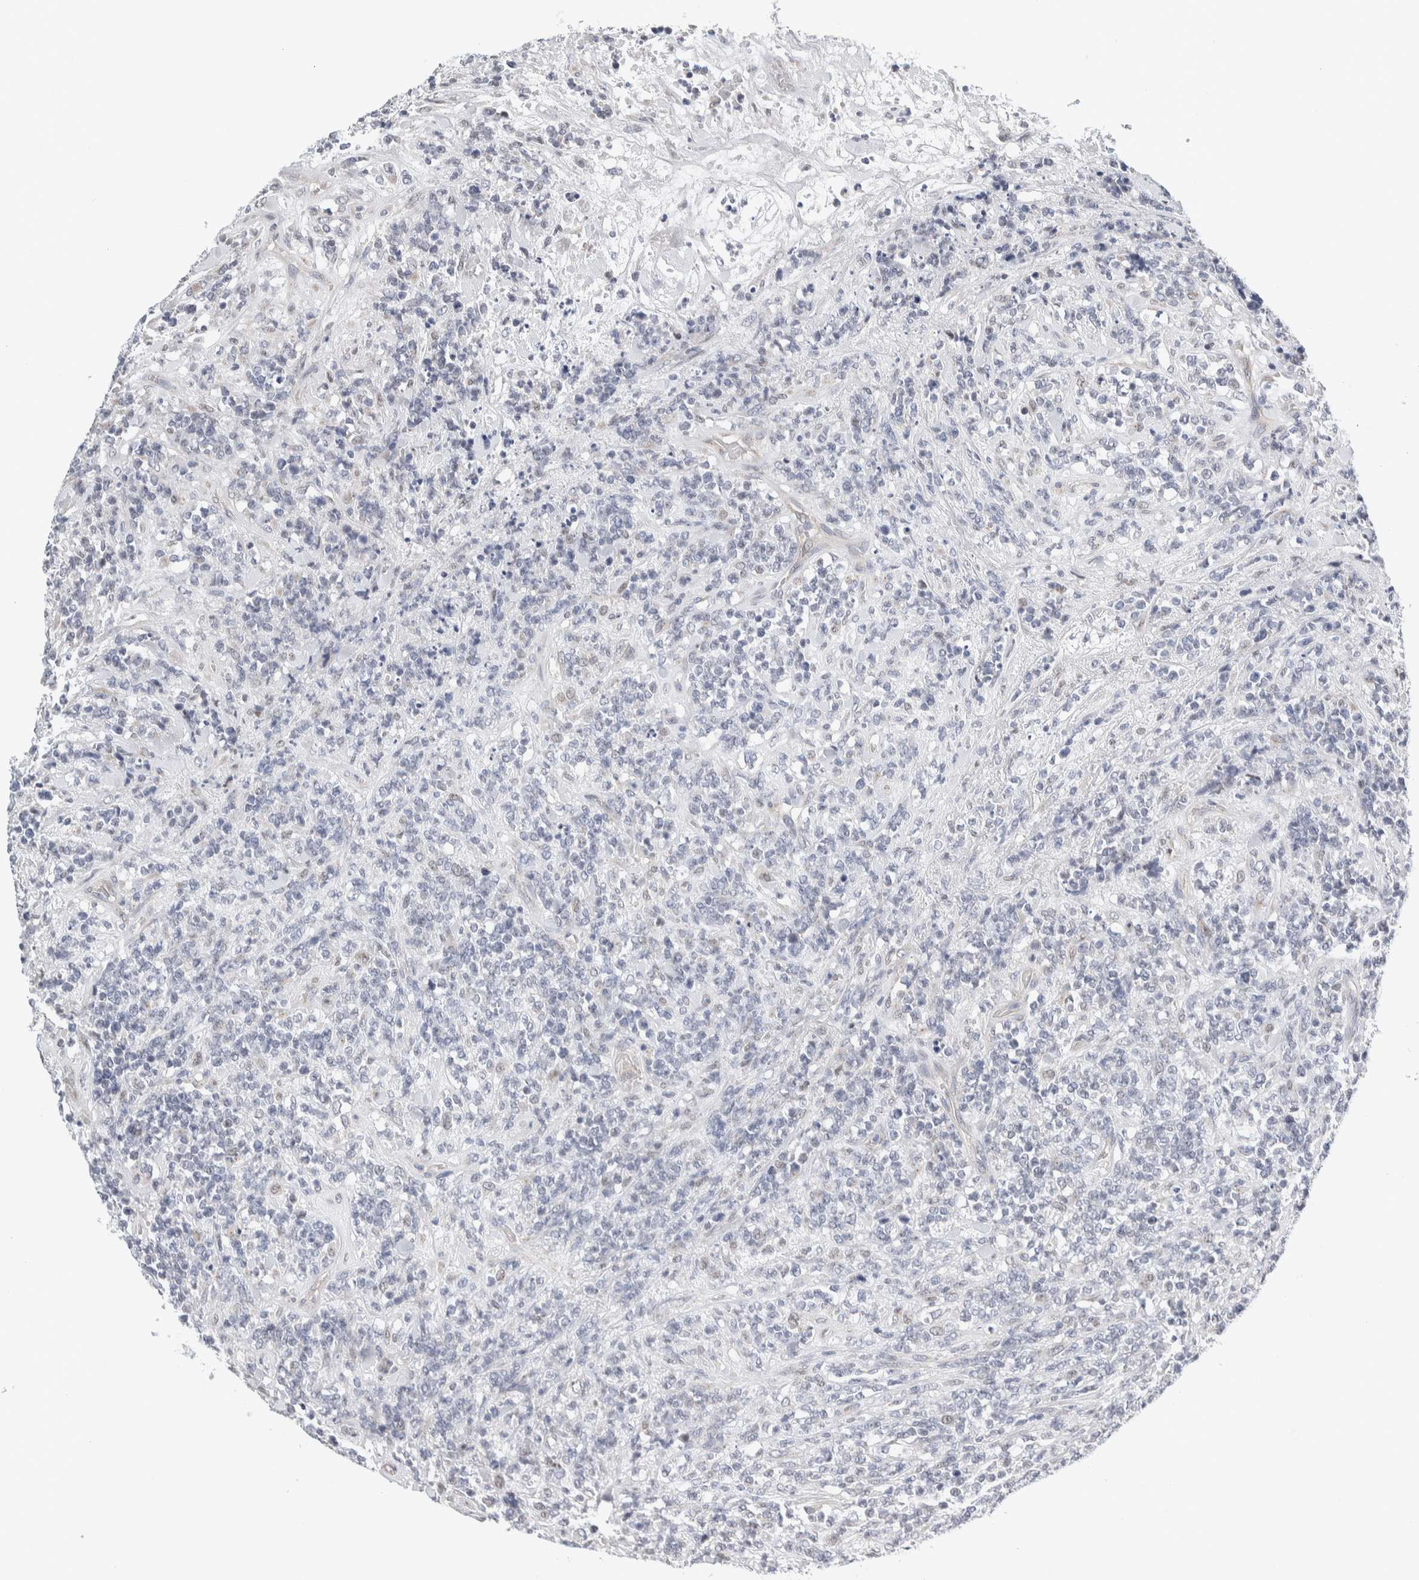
{"staining": {"intensity": "negative", "quantity": "none", "location": "none"}, "tissue": "lymphoma", "cell_type": "Tumor cells", "image_type": "cancer", "snomed": [{"axis": "morphology", "description": "Malignant lymphoma, non-Hodgkin's type, High grade"}, {"axis": "topography", "description": "Soft tissue"}], "caption": "Immunohistochemistry micrograph of neoplastic tissue: lymphoma stained with DAB demonstrates no significant protein expression in tumor cells.", "gene": "NEUROD1", "patient": {"sex": "male", "age": 18}}